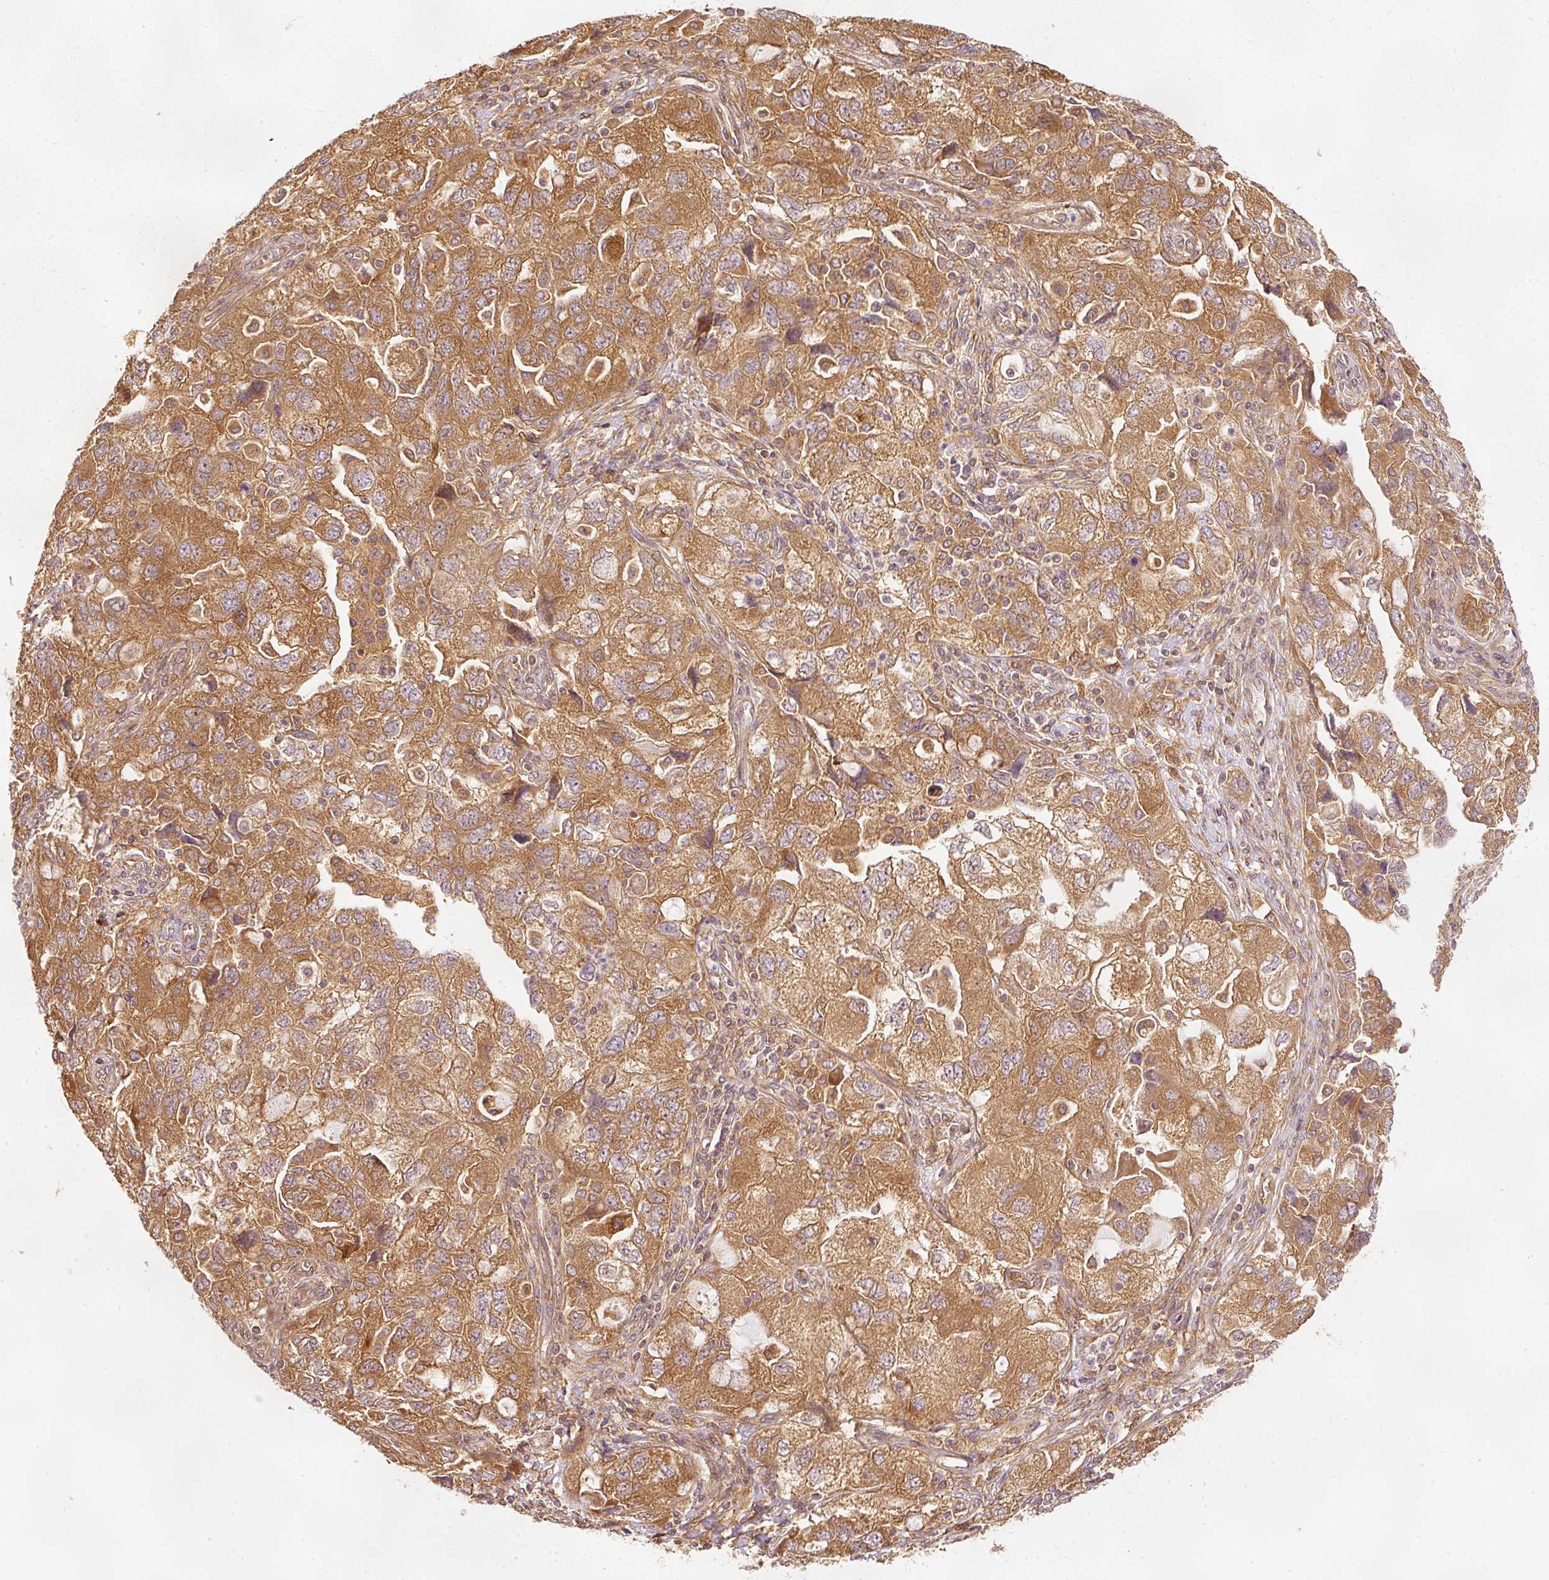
{"staining": {"intensity": "moderate", "quantity": ">75%", "location": "cytoplasmic/membranous"}, "tissue": "ovarian cancer", "cell_type": "Tumor cells", "image_type": "cancer", "snomed": [{"axis": "morphology", "description": "Carcinoma, NOS"}, {"axis": "morphology", "description": "Cystadenocarcinoma, serous, NOS"}, {"axis": "topography", "description": "Ovary"}], "caption": "Moderate cytoplasmic/membranous expression is seen in about >75% of tumor cells in ovarian cancer.", "gene": "EIF3B", "patient": {"sex": "female", "age": 69}}